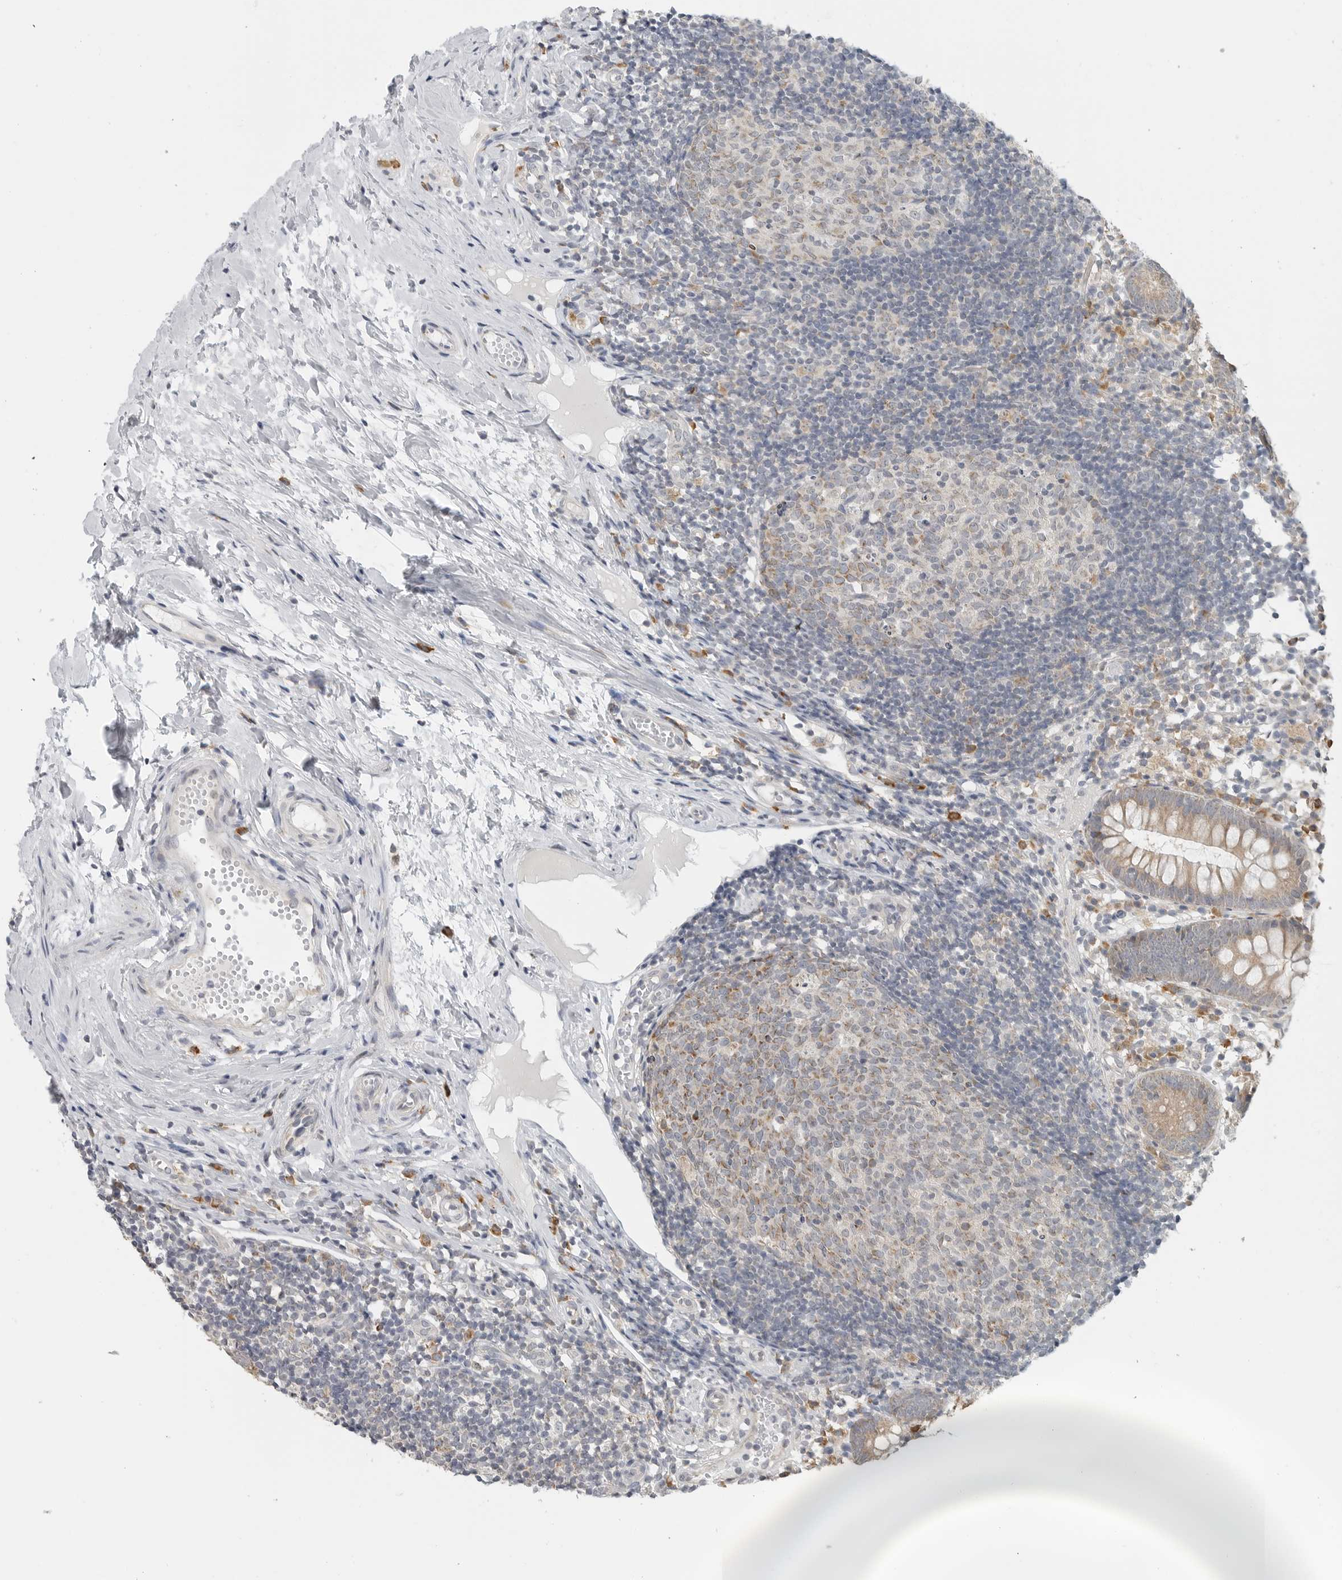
{"staining": {"intensity": "moderate", "quantity": ">75%", "location": "cytoplasmic/membranous"}, "tissue": "appendix", "cell_type": "Glandular cells", "image_type": "normal", "snomed": [{"axis": "morphology", "description": "Normal tissue, NOS"}, {"axis": "topography", "description": "Appendix"}], "caption": "Immunohistochemistry (IHC) of benign human appendix exhibits medium levels of moderate cytoplasmic/membranous positivity in approximately >75% of glandular cells. The protein is stained brown, and the nuclei are stained in blue (DAB IHC with brightfield microscopy, high magnification).", "gene": "IL12RB2", "patient": {"sex": "female", "age": 20}}